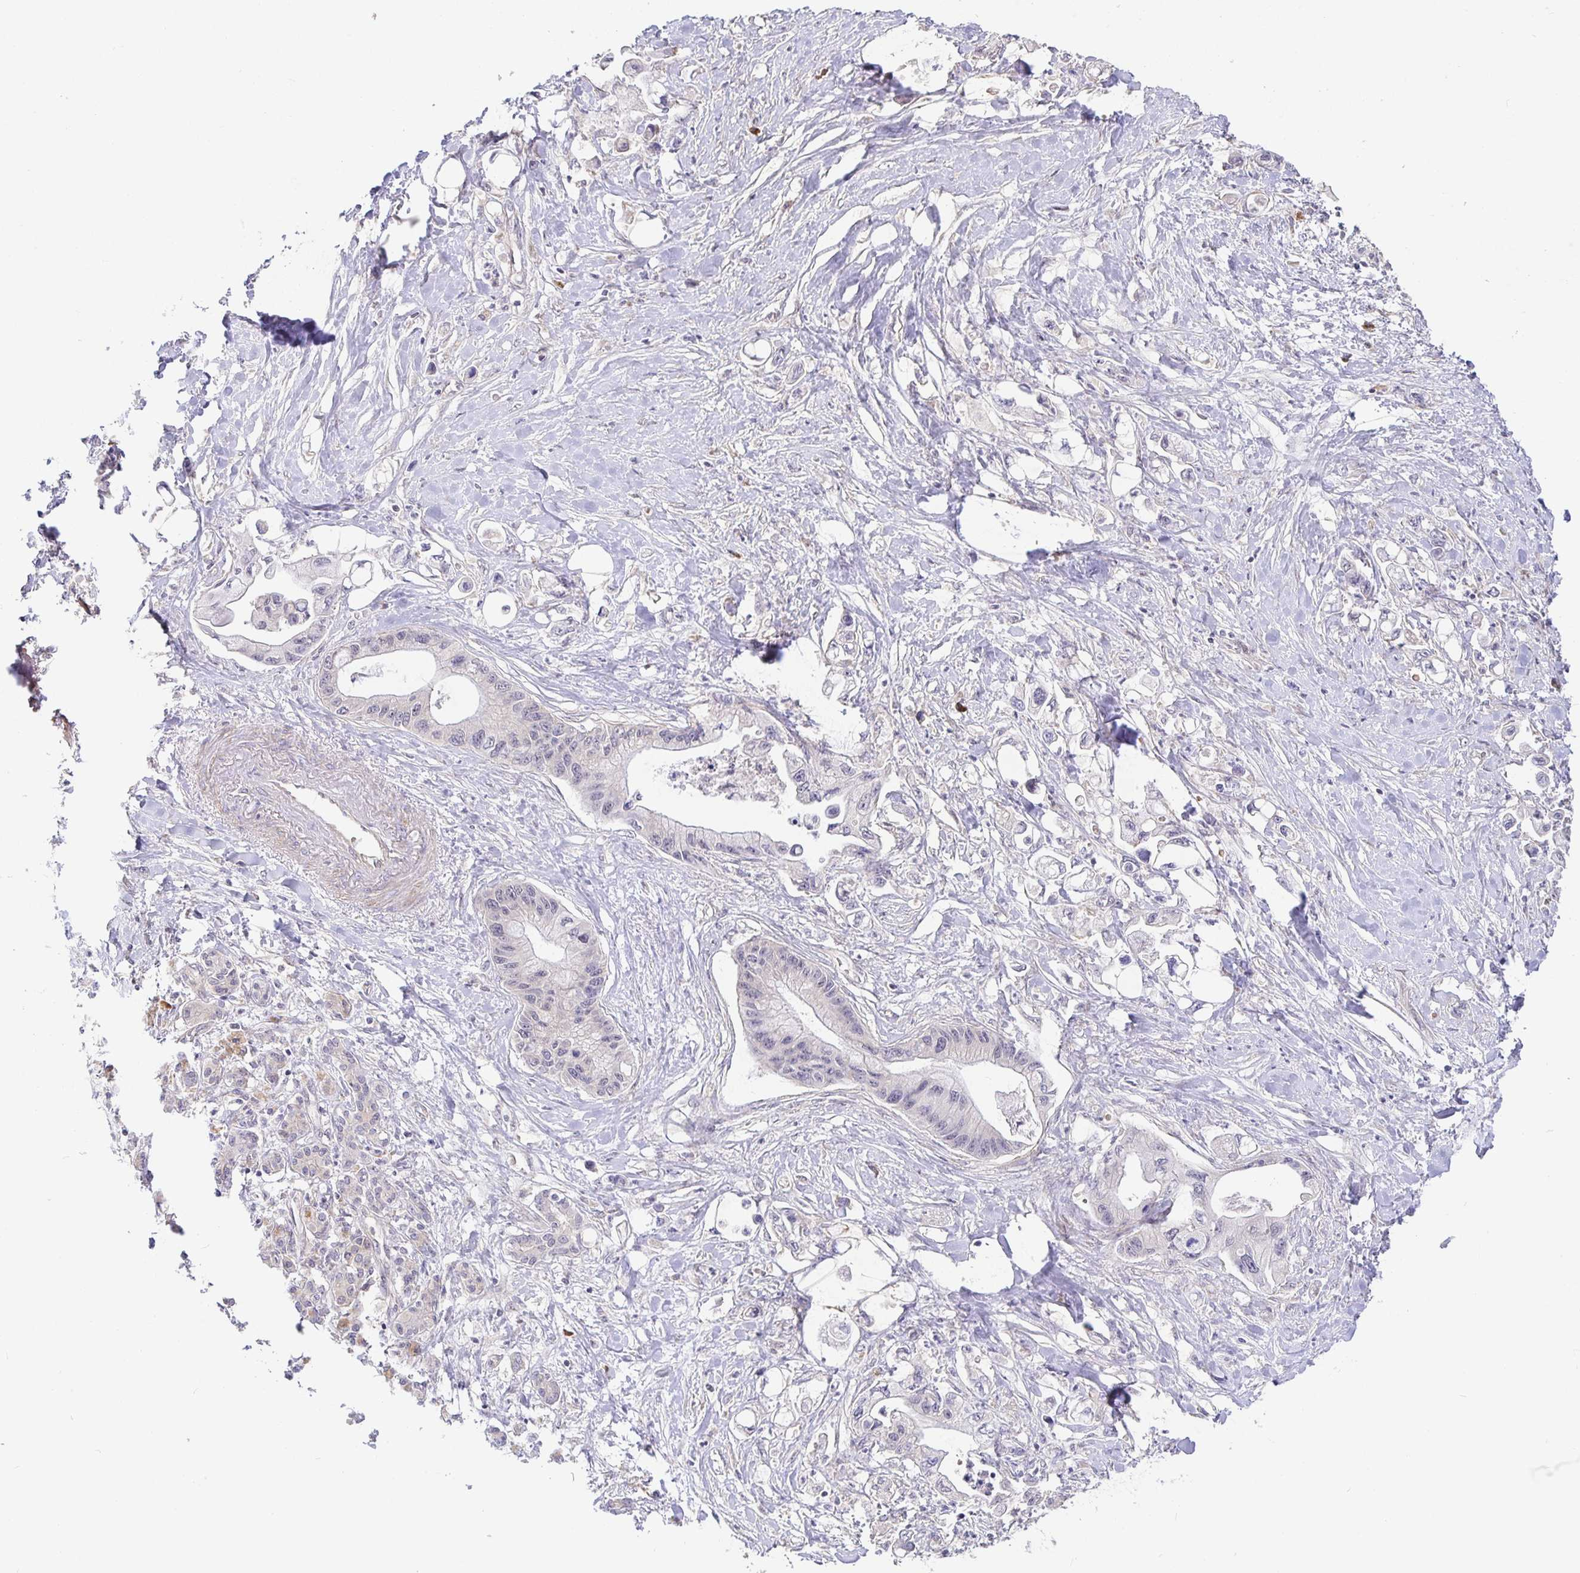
{"staining": {"intensity": "negative", "quantity": "none", "location": "none"}, "tissue": "pancreatic cancer", "cell_type": "Tumor cells", "image_type": "cancer", "snomed": [{"axis": "morphology", "description": "Adenocarcinoma, NOS"}, {"axis": "topography", "description": "Pancreas"}], "caption": "Pancreatic cancer was stained to show a protein in brown. There is no significant staining in tumor cells. (Stains: DAB (3,3'-diaminobenzidine) immunohistochemistry (IHC) with hematoxylin counter stain, Microscopy: brightfield microscopy at high magnification).", "gene": "ZDHHC11", "patient": {"sex": "male", "age": 61}}